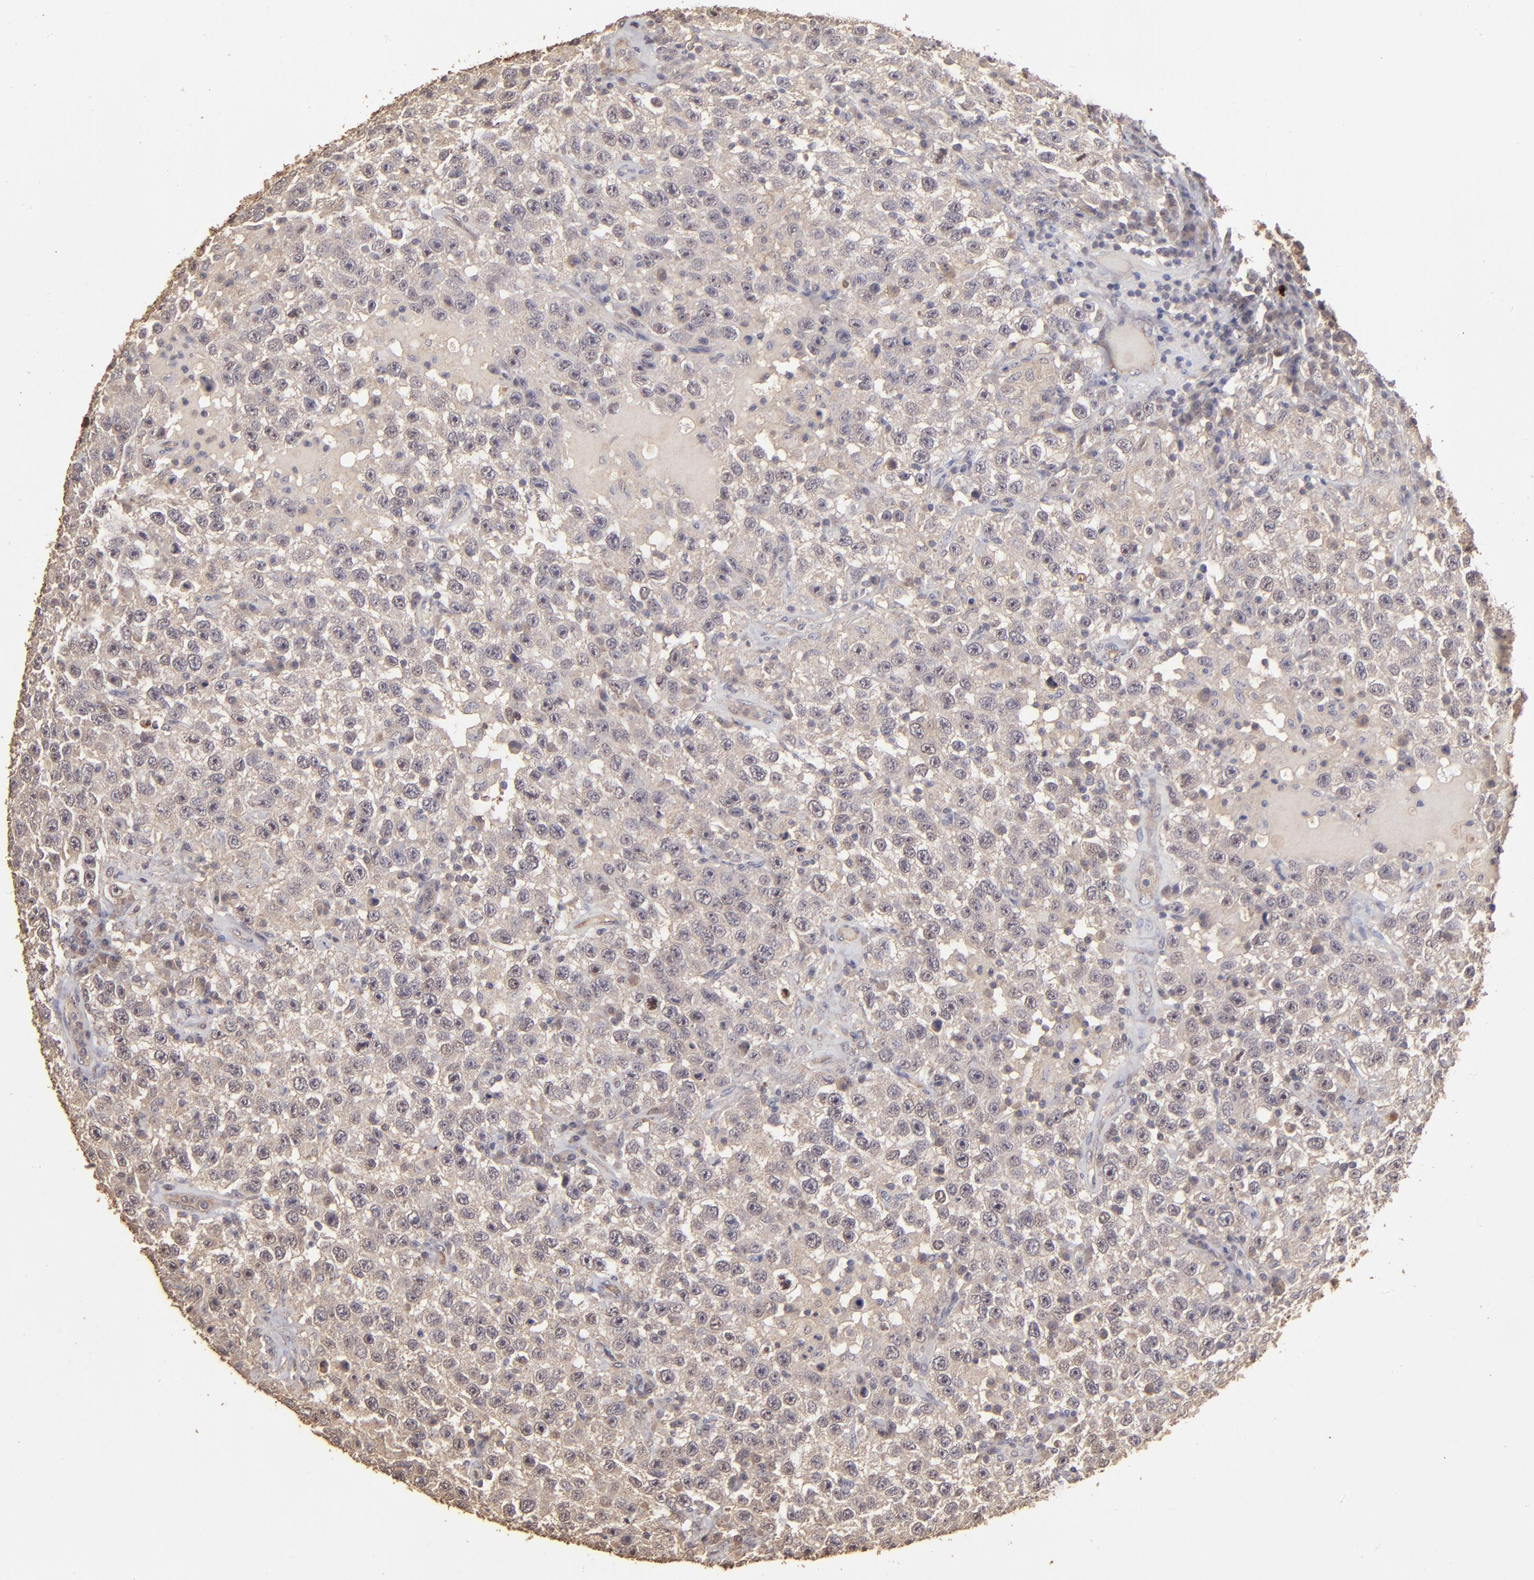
{"staining": {"intensity": "weak", "quantity": "25%-75%", "location": "cytoplasmic/membranous"}, "tissue": "testis cancer", "cell_type": "Tumor cells", "image_type": "cancer", "snomed": [{"axis": "morphology", "description": "Seminoma, NOS"}, {"axis": "topography", "description": "Testis"}], "caption": "This histopathology image displays immunohistochemistry (IHC) staining of human seminoma (testis), with low weak cytoplasmic/membranous positivity in about 25%-75% of tumor cells.", "gene": "FAT1", "patient": {"sex": "male", "age": 41}}